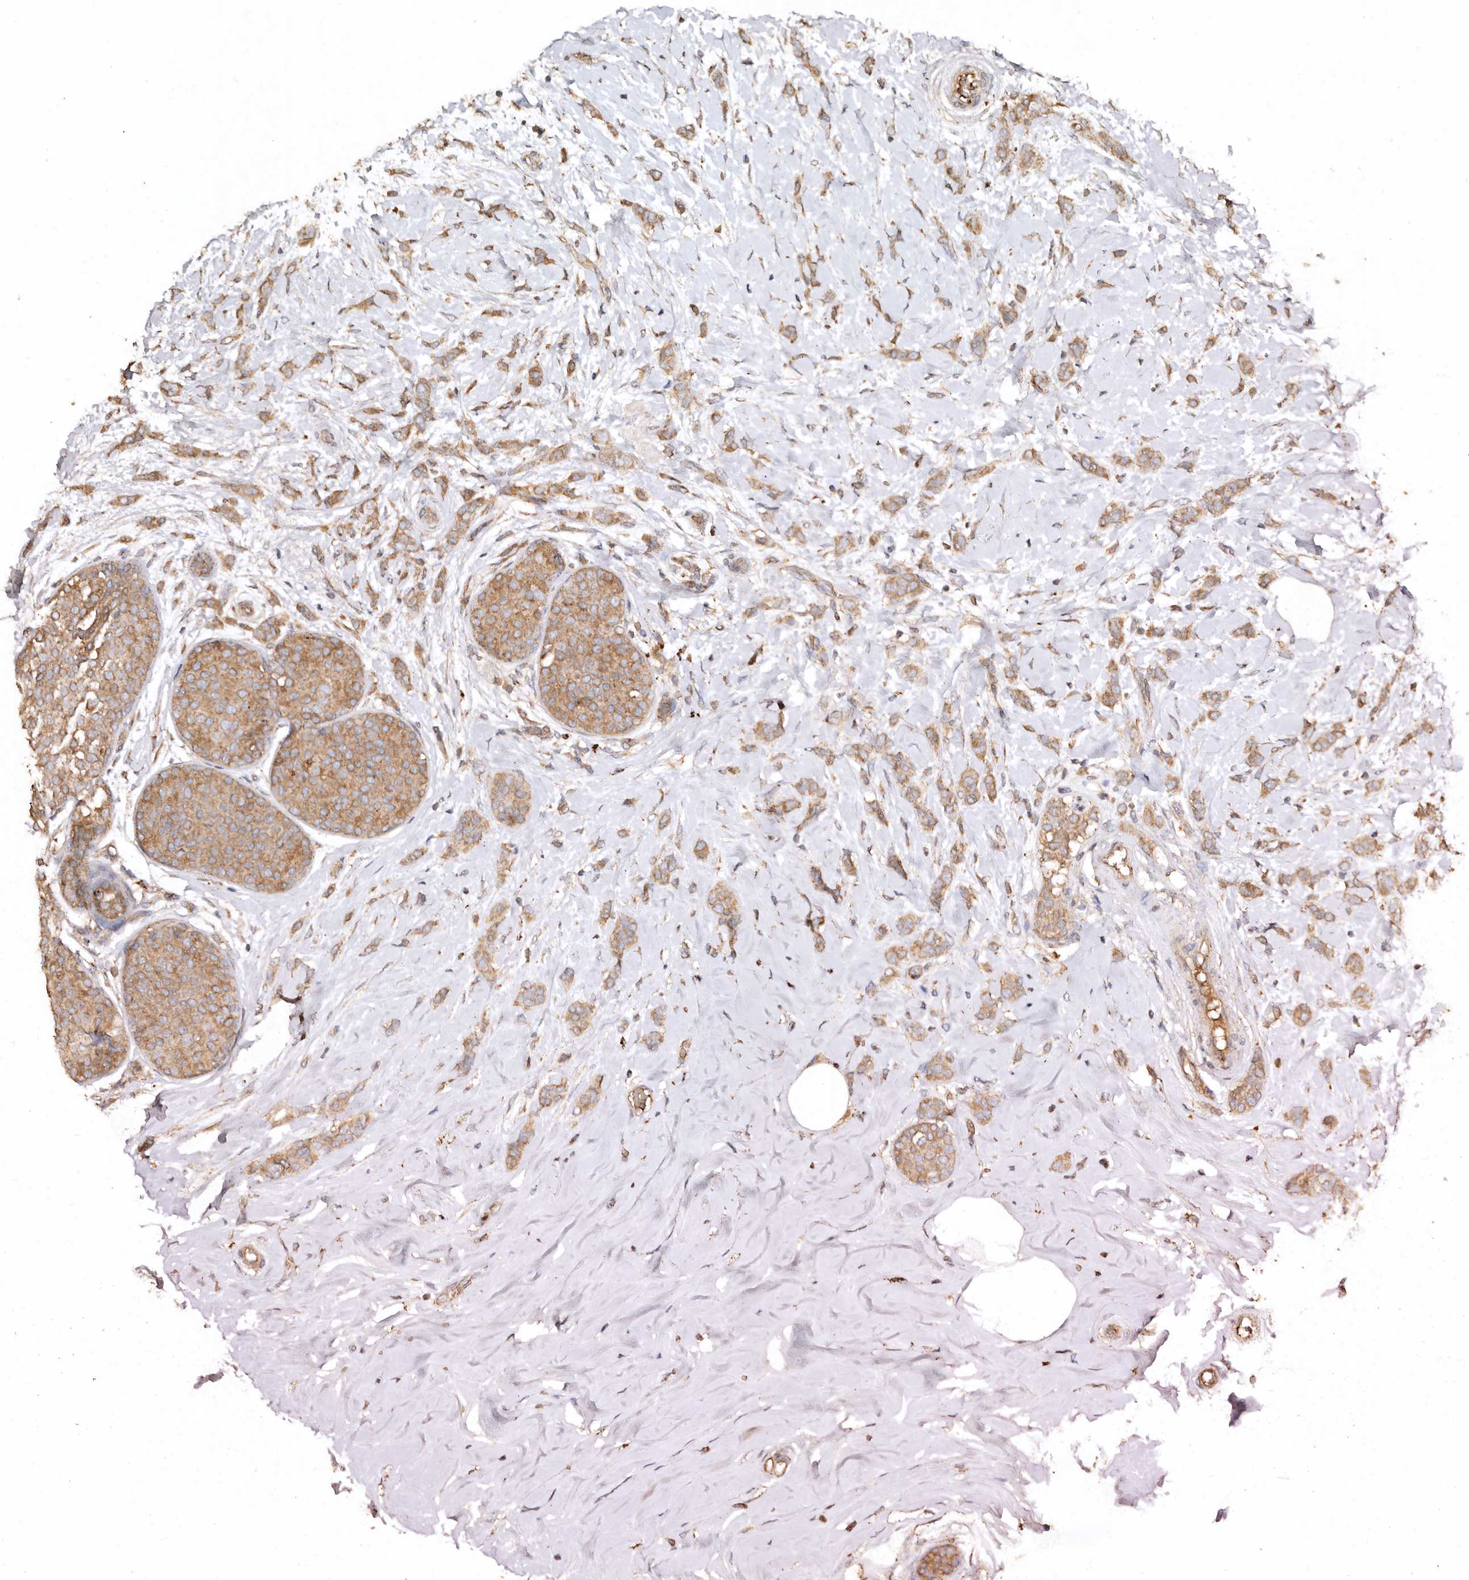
{"staining": {"intensity": "moderate", "quantity": ">75%", "location": "cytoplasmic/membranous"}, "tissue": "breast cancer", "cell_type": "Tumor cells", "image_type": "cancer", "snomed": [{"axis": "morphology", "description": "Lobular carcinoma, in situ"}, {"axis": "morphology", "description": "Lobular carcinoma"}, {"axis": "topography", "description": "Breast"}], "caption": "The image shows a brown stain indicating the presence of a protein in the cytoplasmic/membranous of tumor cells in breast lobular carcinoma. (IHC, brightfield microscopy, high magnification).", "gene": "FARS2", "patient": {"sex": "female", "age": 41}}